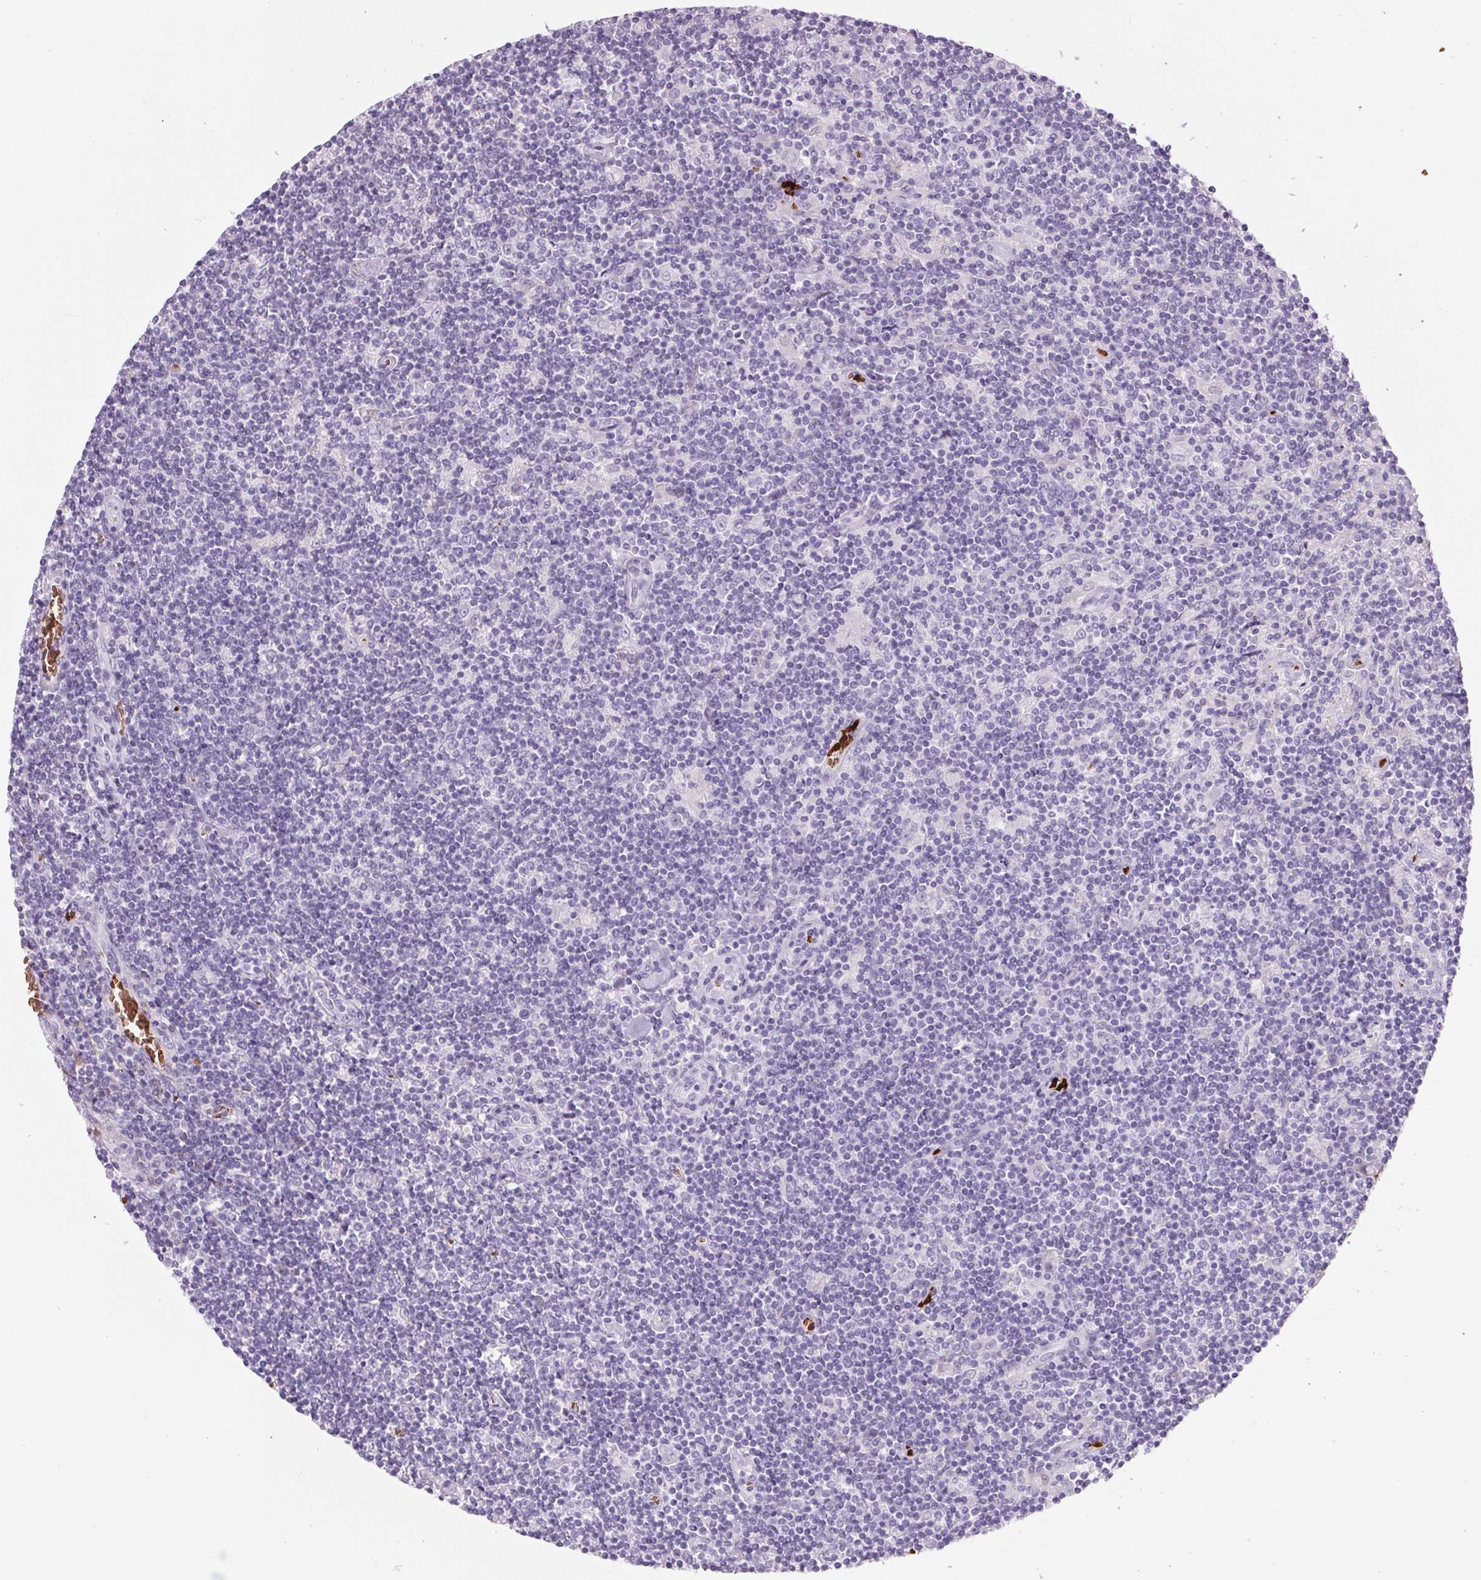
{"staining": {"intensity": "negative", "quantity": "none", "location": "none"}, "tissue": "lymphoma", "cell_type": "Tumor cells", "image_type": "cancer", "snomed": [{"axis": "morphology", "description": "Hodgkin's disease, NOS"}, {"axis": "topography", "description": "Lymph node"}], "caption": "IHC of lymphoma displays no positivity in tumor cells. (DAB IHC, high magnification).", "gene": "HBQ1", "patient": {"sex": "male", "age": 40}}